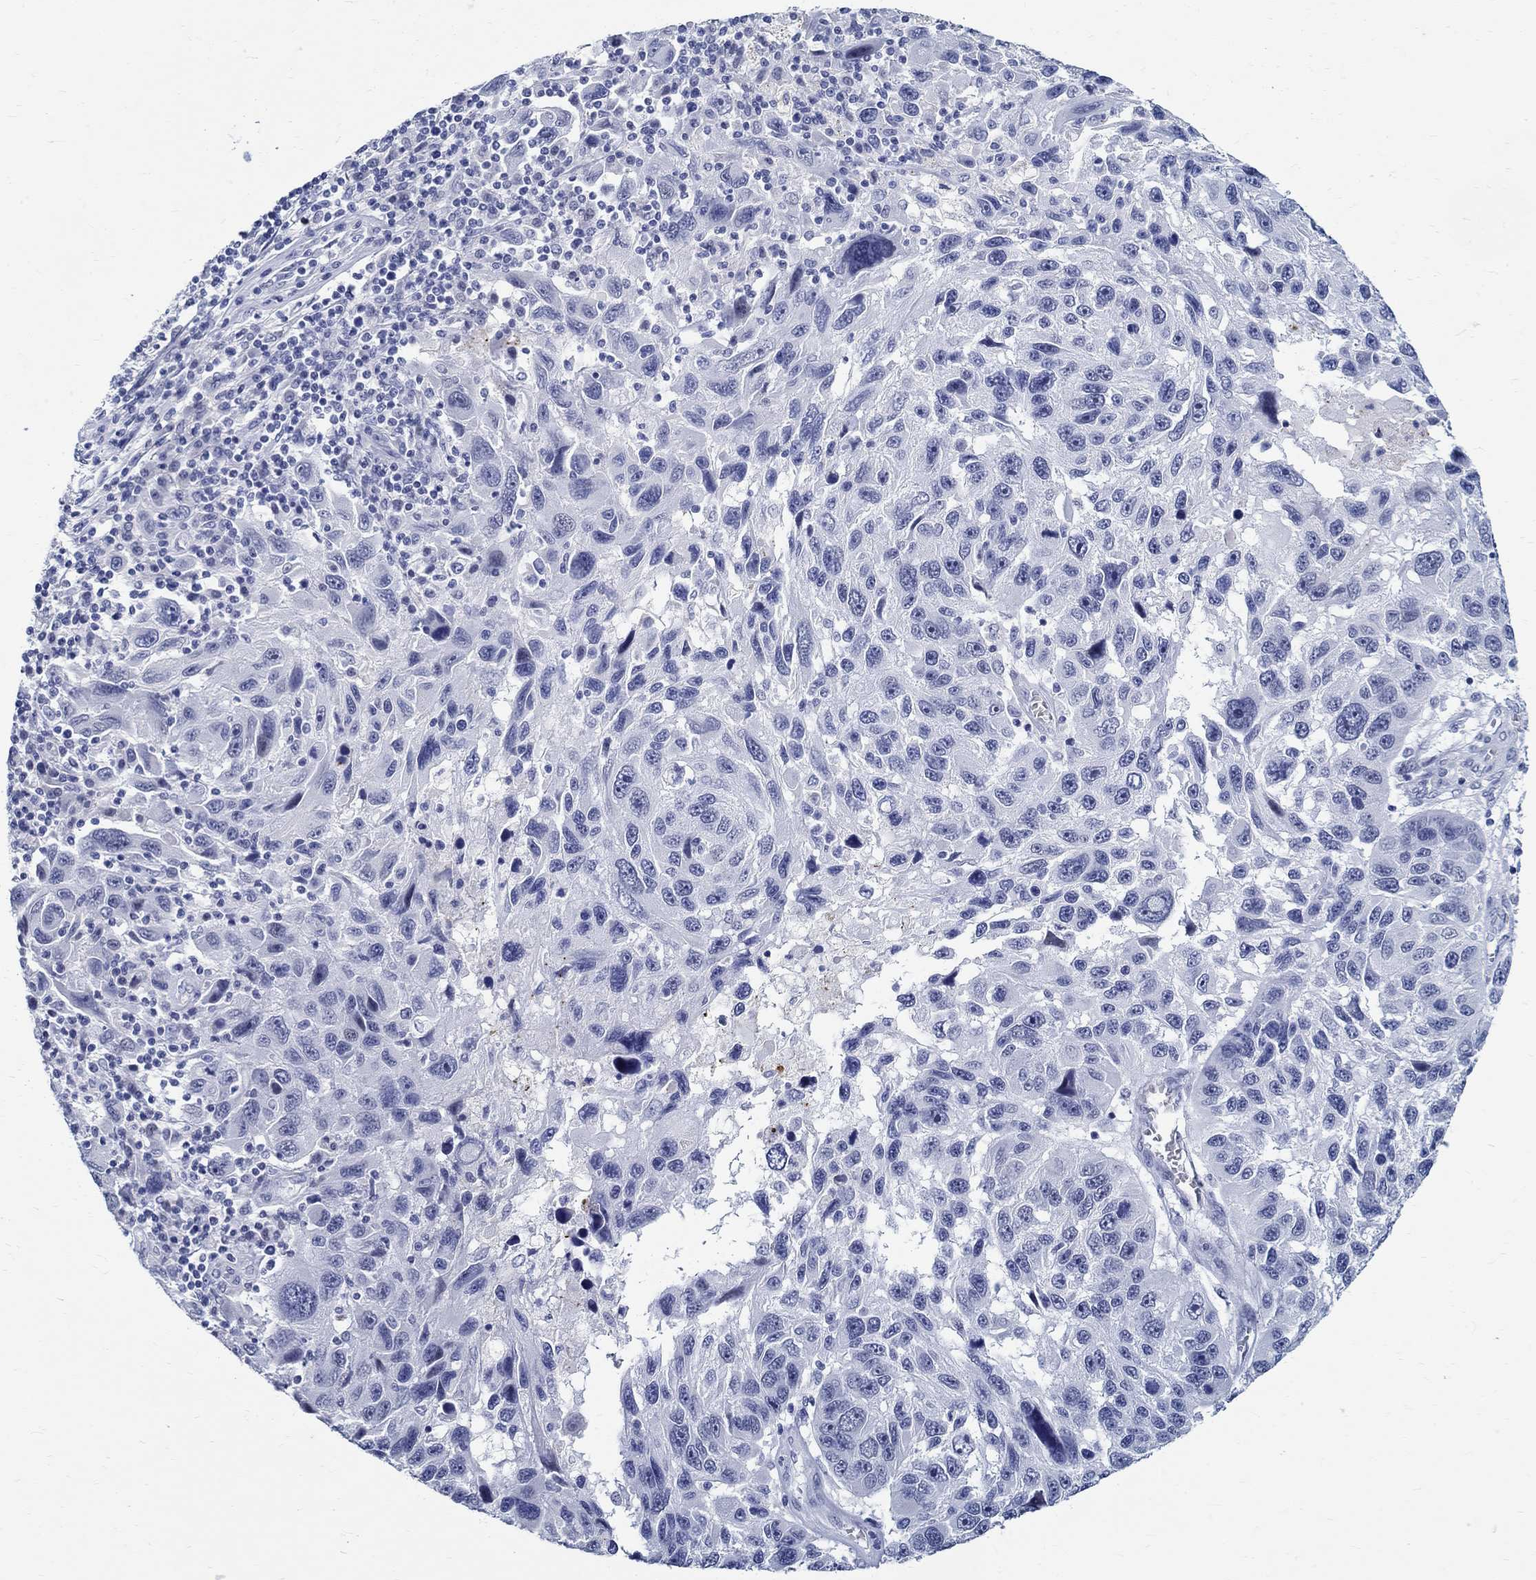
{"staining": {"intensity": "negative", "quantity": "none", "location": "none"}, "tissue": "melanoma", "cell_type": "Tumor cells", "image_type": "cancer", "snomed": [{"axis": "morphology", "description": "Malignant melanoma, NOS"}, {"axis": "topography", "description": "Skin"}], "caption": "Human malignant melanoma stained for a protein using immunohistochemistry displays no expression in tumor cells.", "gene": "BSPRY", "patient": {"sex": "male", "age": 53}}